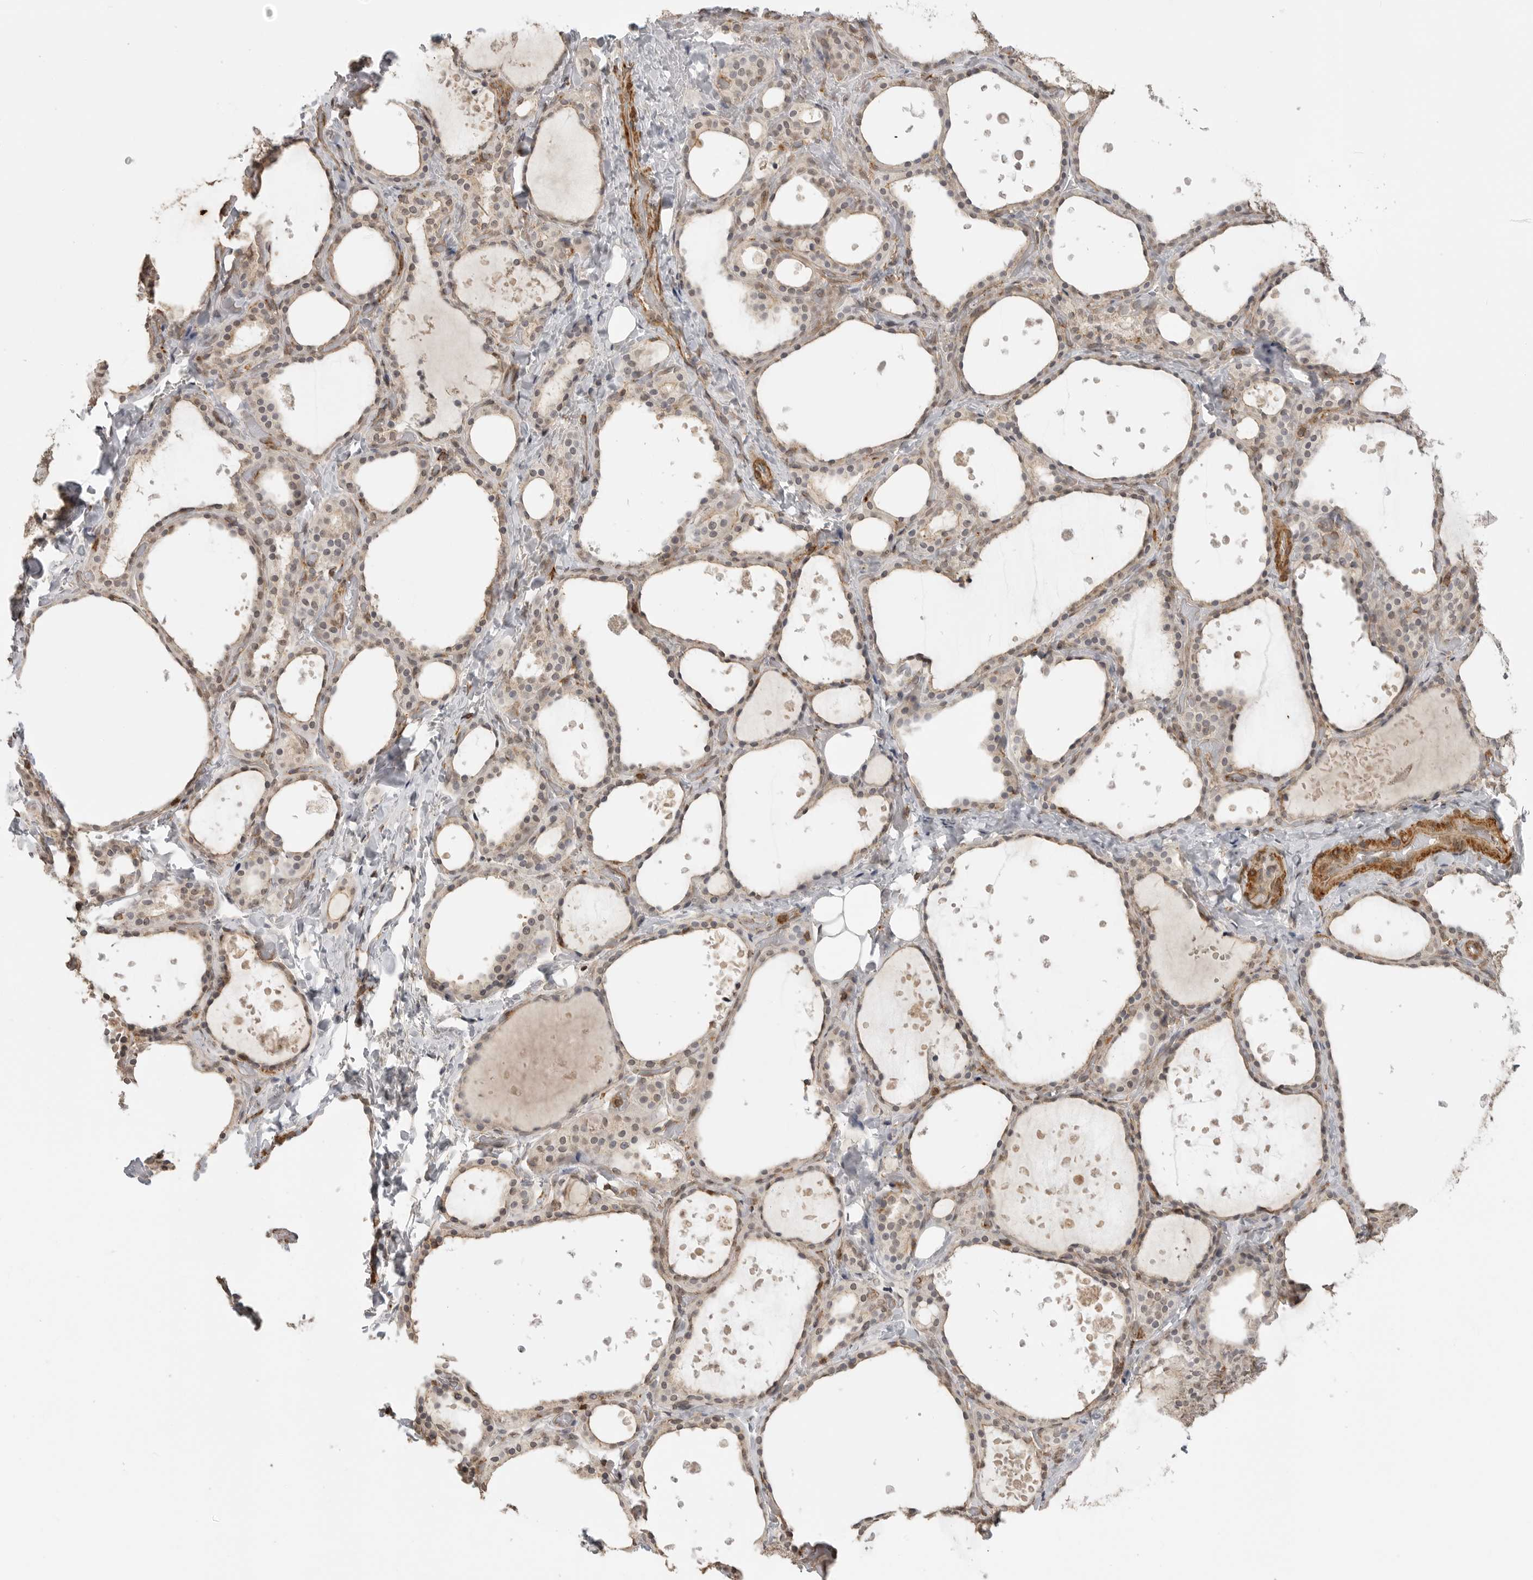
{"staining": {"intensity": "weak", "quantity": "25%-75%", "location": "cytoplasmic/membranous"}, "tissue": "thyroid gland", "cell_type": "Glandular cells", "image_type": "normal", "snomed": [{"axis": "morphology", "description": "Normal tissue, NOS"}, {"axis": "topography", "description": "Thyroid gland"}], "caption": "Thyroid gland was stained to show a protein in brown. There is low levels of weak cytoplasmic/membranous positivity in about 25%-75% of glandular cells. Nuclei are stained in blue.", "gene": "GPC2", "patient": {"sex": "female", "age": 44}}